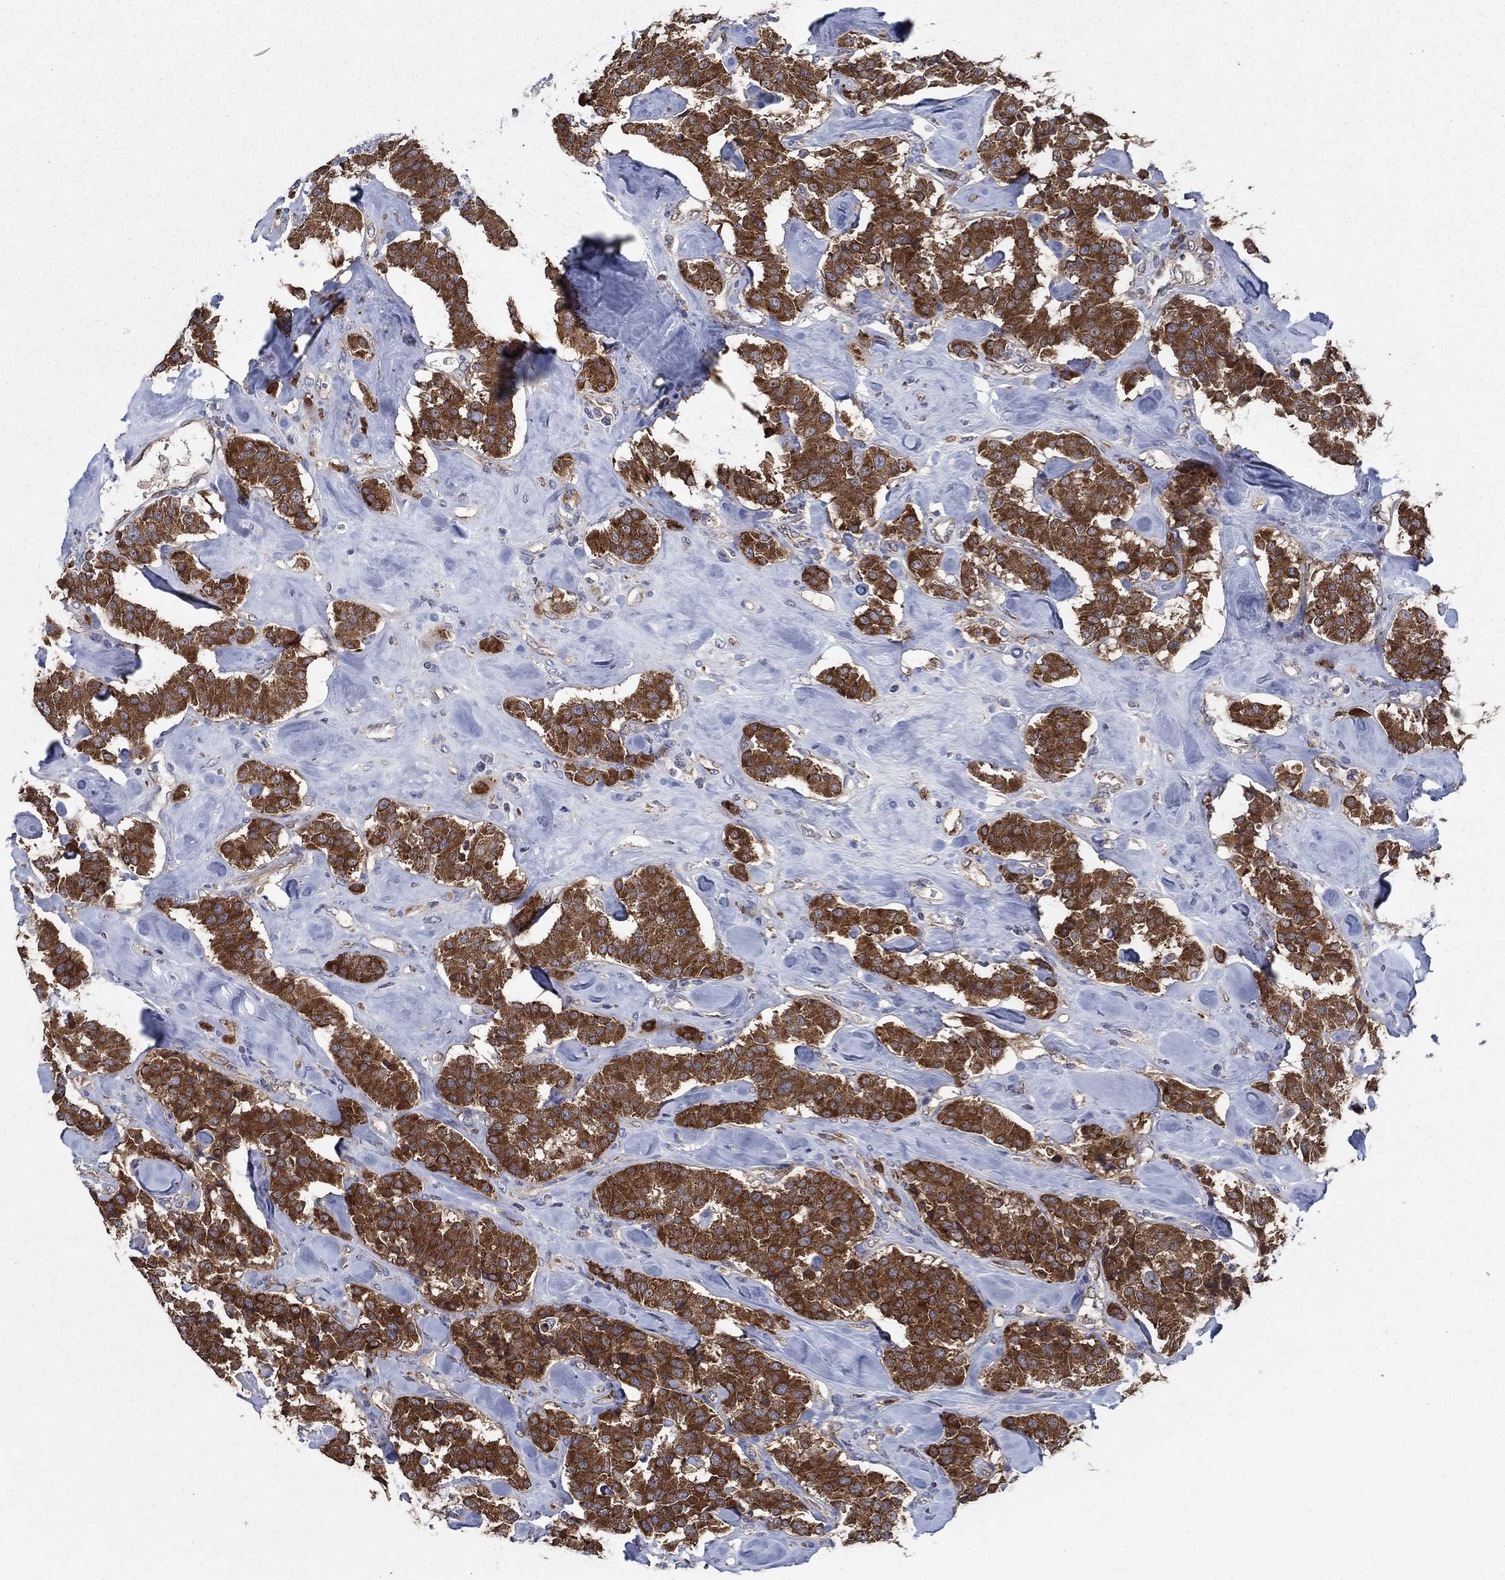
{"staining": {"intensity": "strong", "quantity": ">75%", "location": "cytoplasmic/membranous"}, "tissue": "carcinoid", "cell_type": "Tumor cells", "image_type": "cancer", "snomed": [{"axis": "morphology", "description": "Carcinoid, malignant, NOS"}, {"axis": "topography", "description": "Pancreas"}], "caption": "Protein staining by IHC reveals strong cytoplasmic/membranous staining in approximately >75% of tumor cells in carcinoid.", "gene": "HID1", "patient": {"sex": "male", "age": 41}}